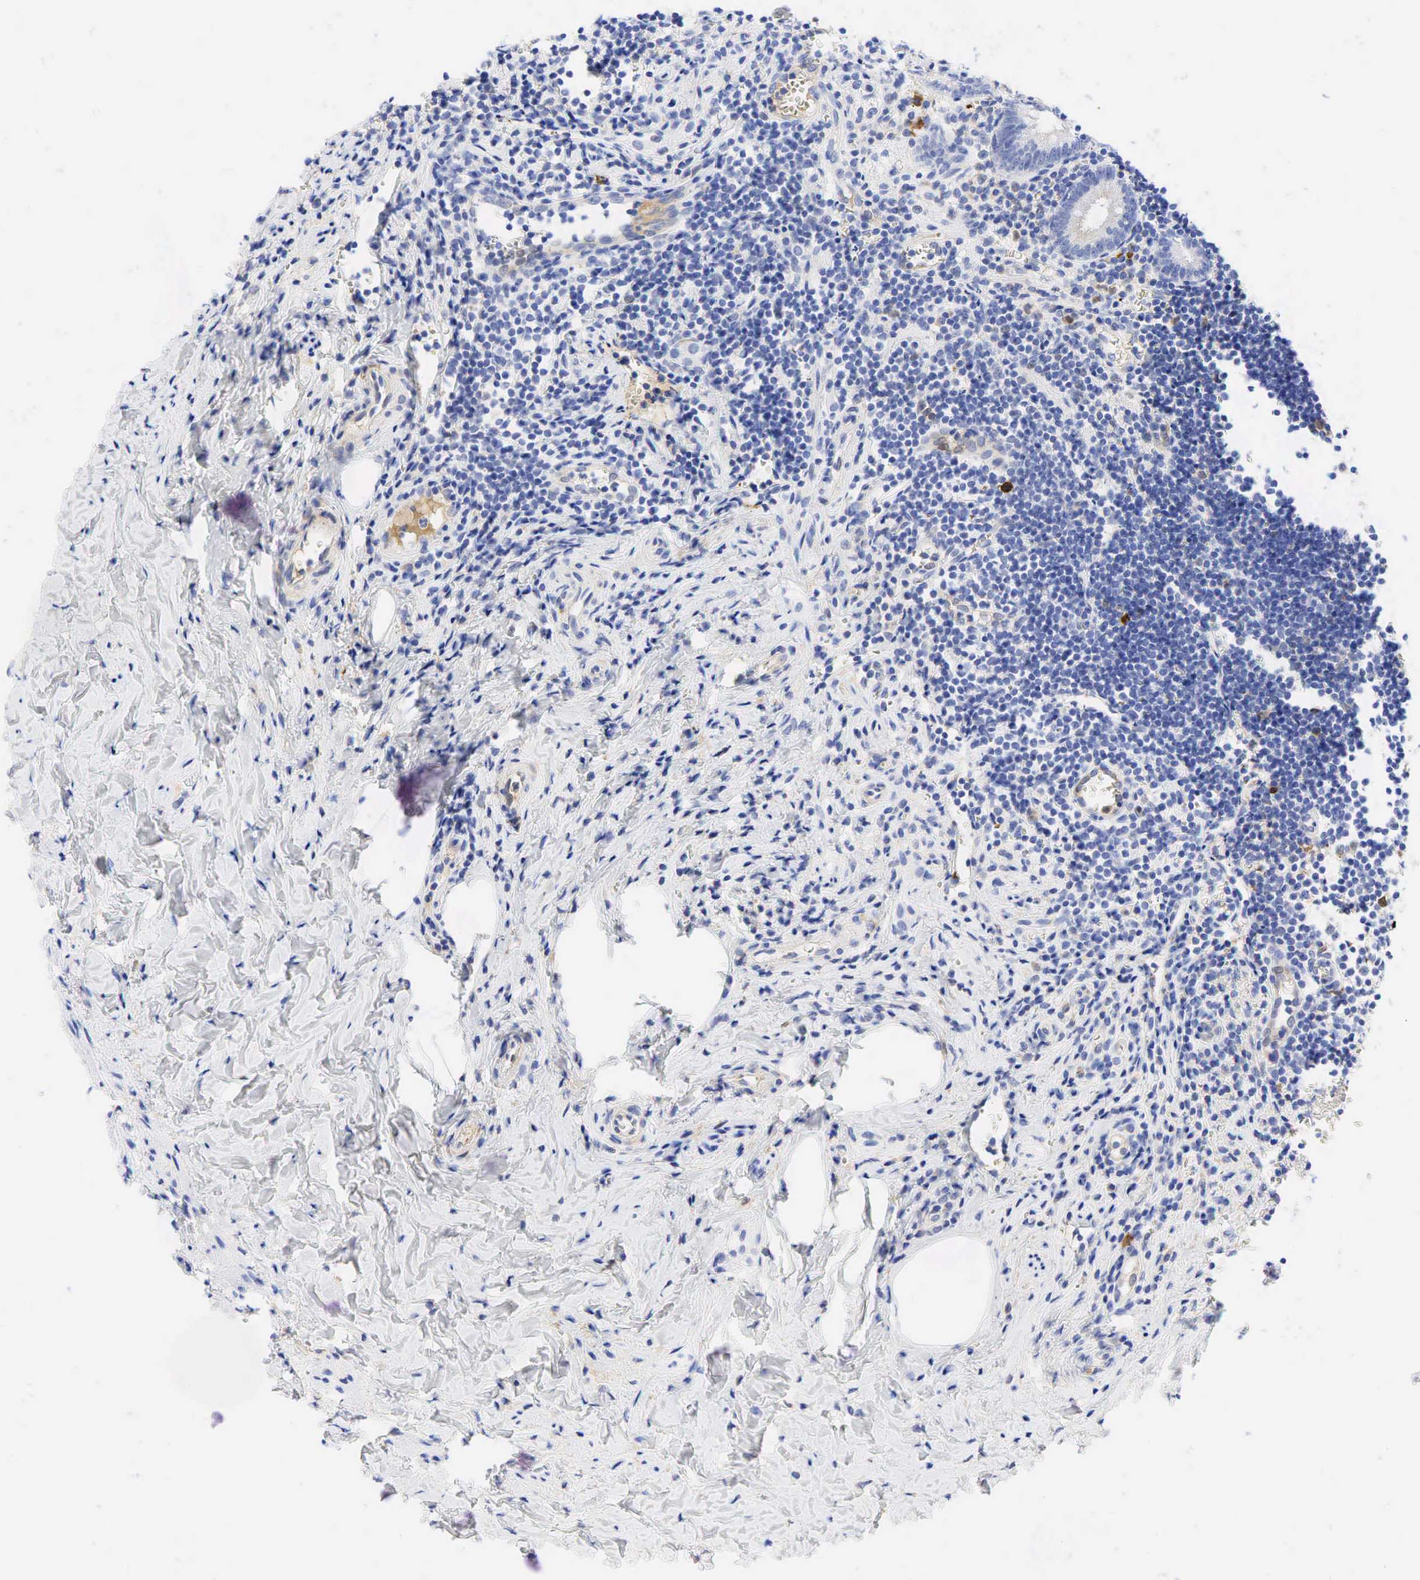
{"staining": {"intensity": "moderate", "quantity": "25%-75%", "location": "cytoplasmic/membranous"}, "tissue": "appendix", "cell_type": "Glandular cells", "image_type": "normal", "snomed": [{"axis": "morphology", "description": "Normal tissue, NOS"}, {"axis": "topography", "description": "Appendix"}], "caption": "Immunohistochemistry image of benign appendix stained for a protein (brown), which displays medium levels of moderate cytoplasmic/membranous positivity in approximately 25%-75% of glandular cells.", "gene": "TNFRSF8", "patient": {"sex": "female", "age": 19}}